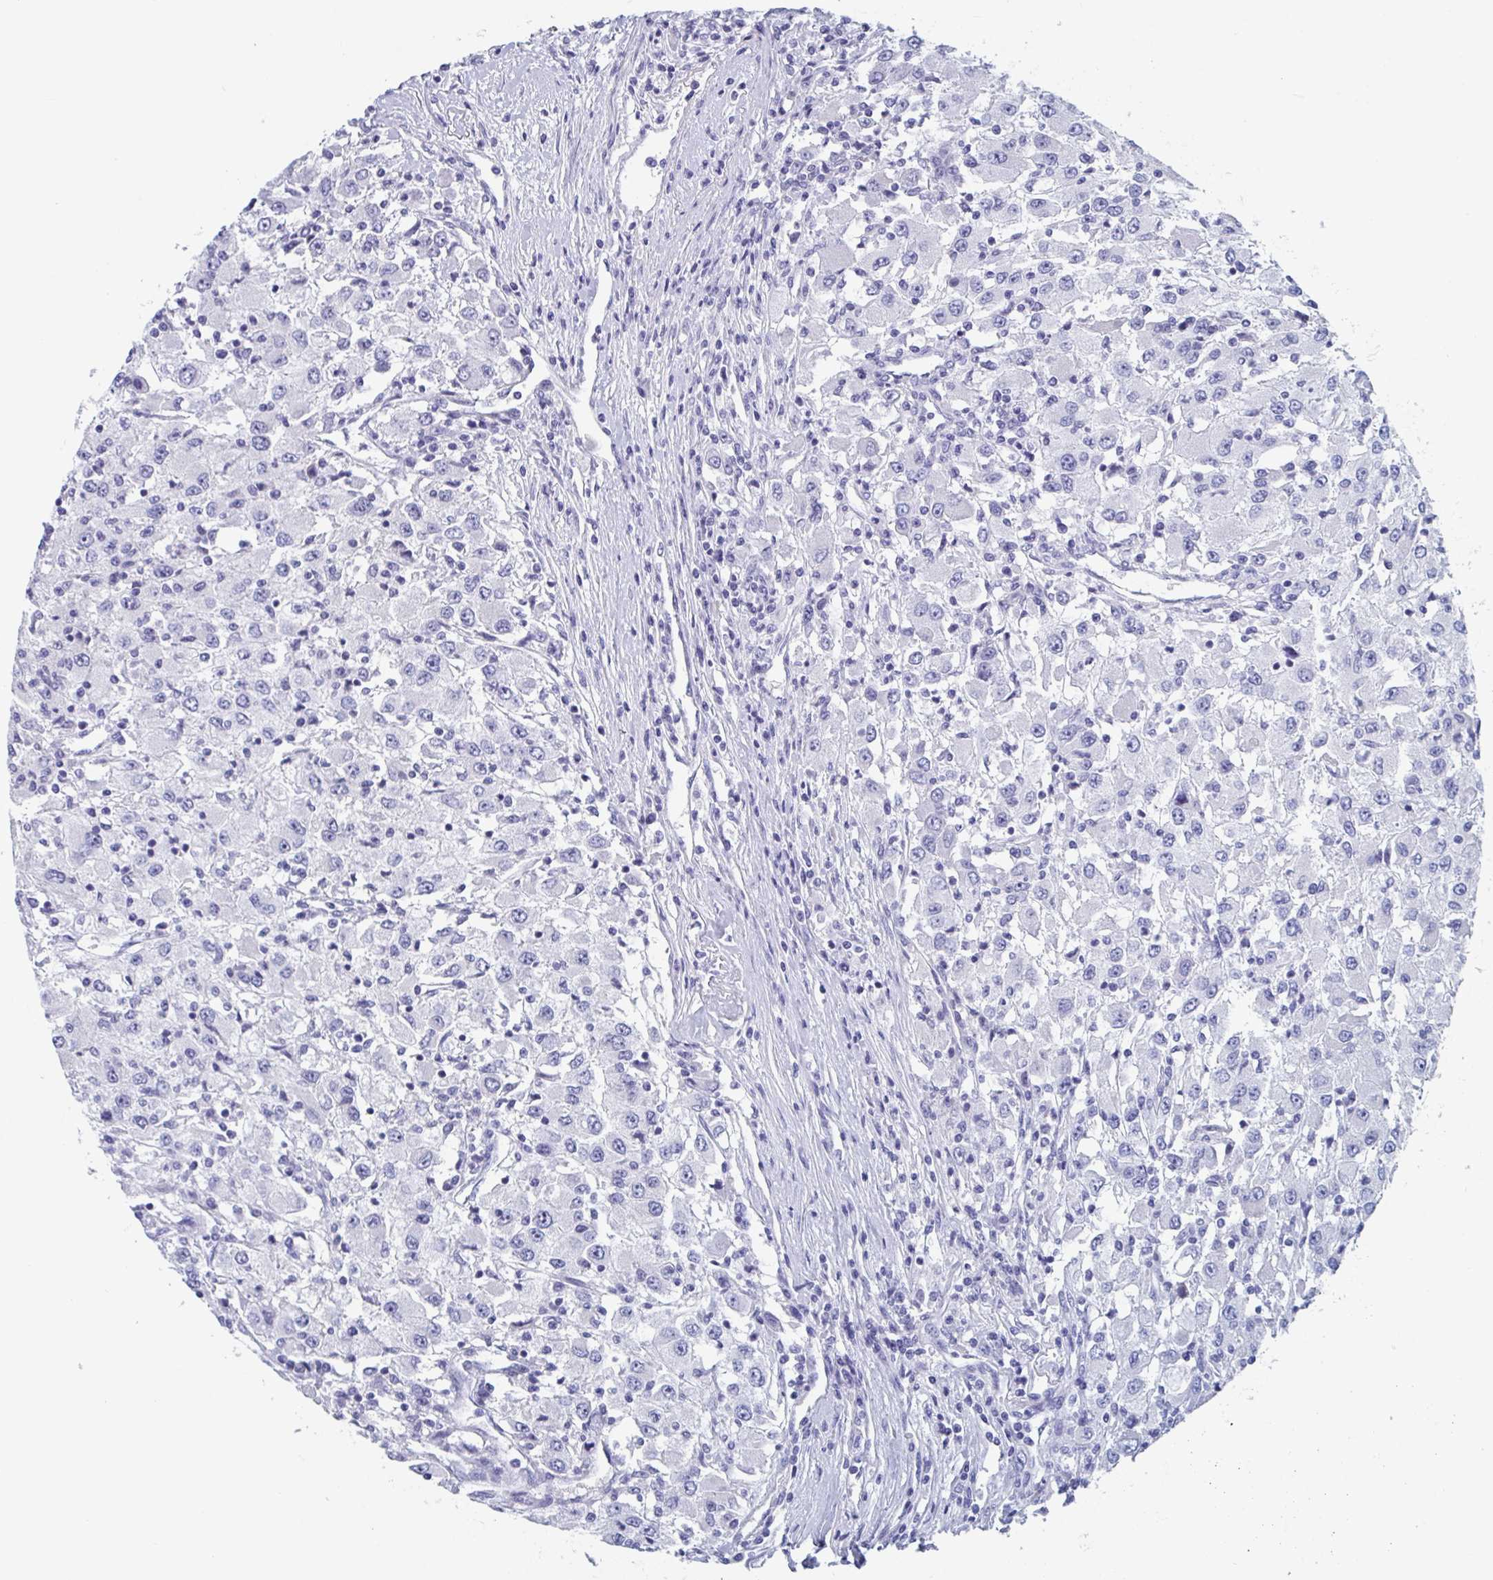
{"staining": {"intensity": "negative", "quantity": "none", "location": "none"}, "tissue": "renal cancer", "cell_type": "Tumor cells", "image_type": "cancer", "snomed": [{"axis": "morphology", "description": "Adenocarcinoma, NOS"}, {"axis": "topography", "description": "Kidney"}], "caption": "Immunohistochemistry (IHC) image of renal cancer stained for a protein (brown), which displays no positivity in tumor cells. (DAB (3,3'-diaminobenzidine) immunohistochemistry (IHC), high magnification).", "gene": "DPEP3", "patient": {"sex": "female", "age": 67}}